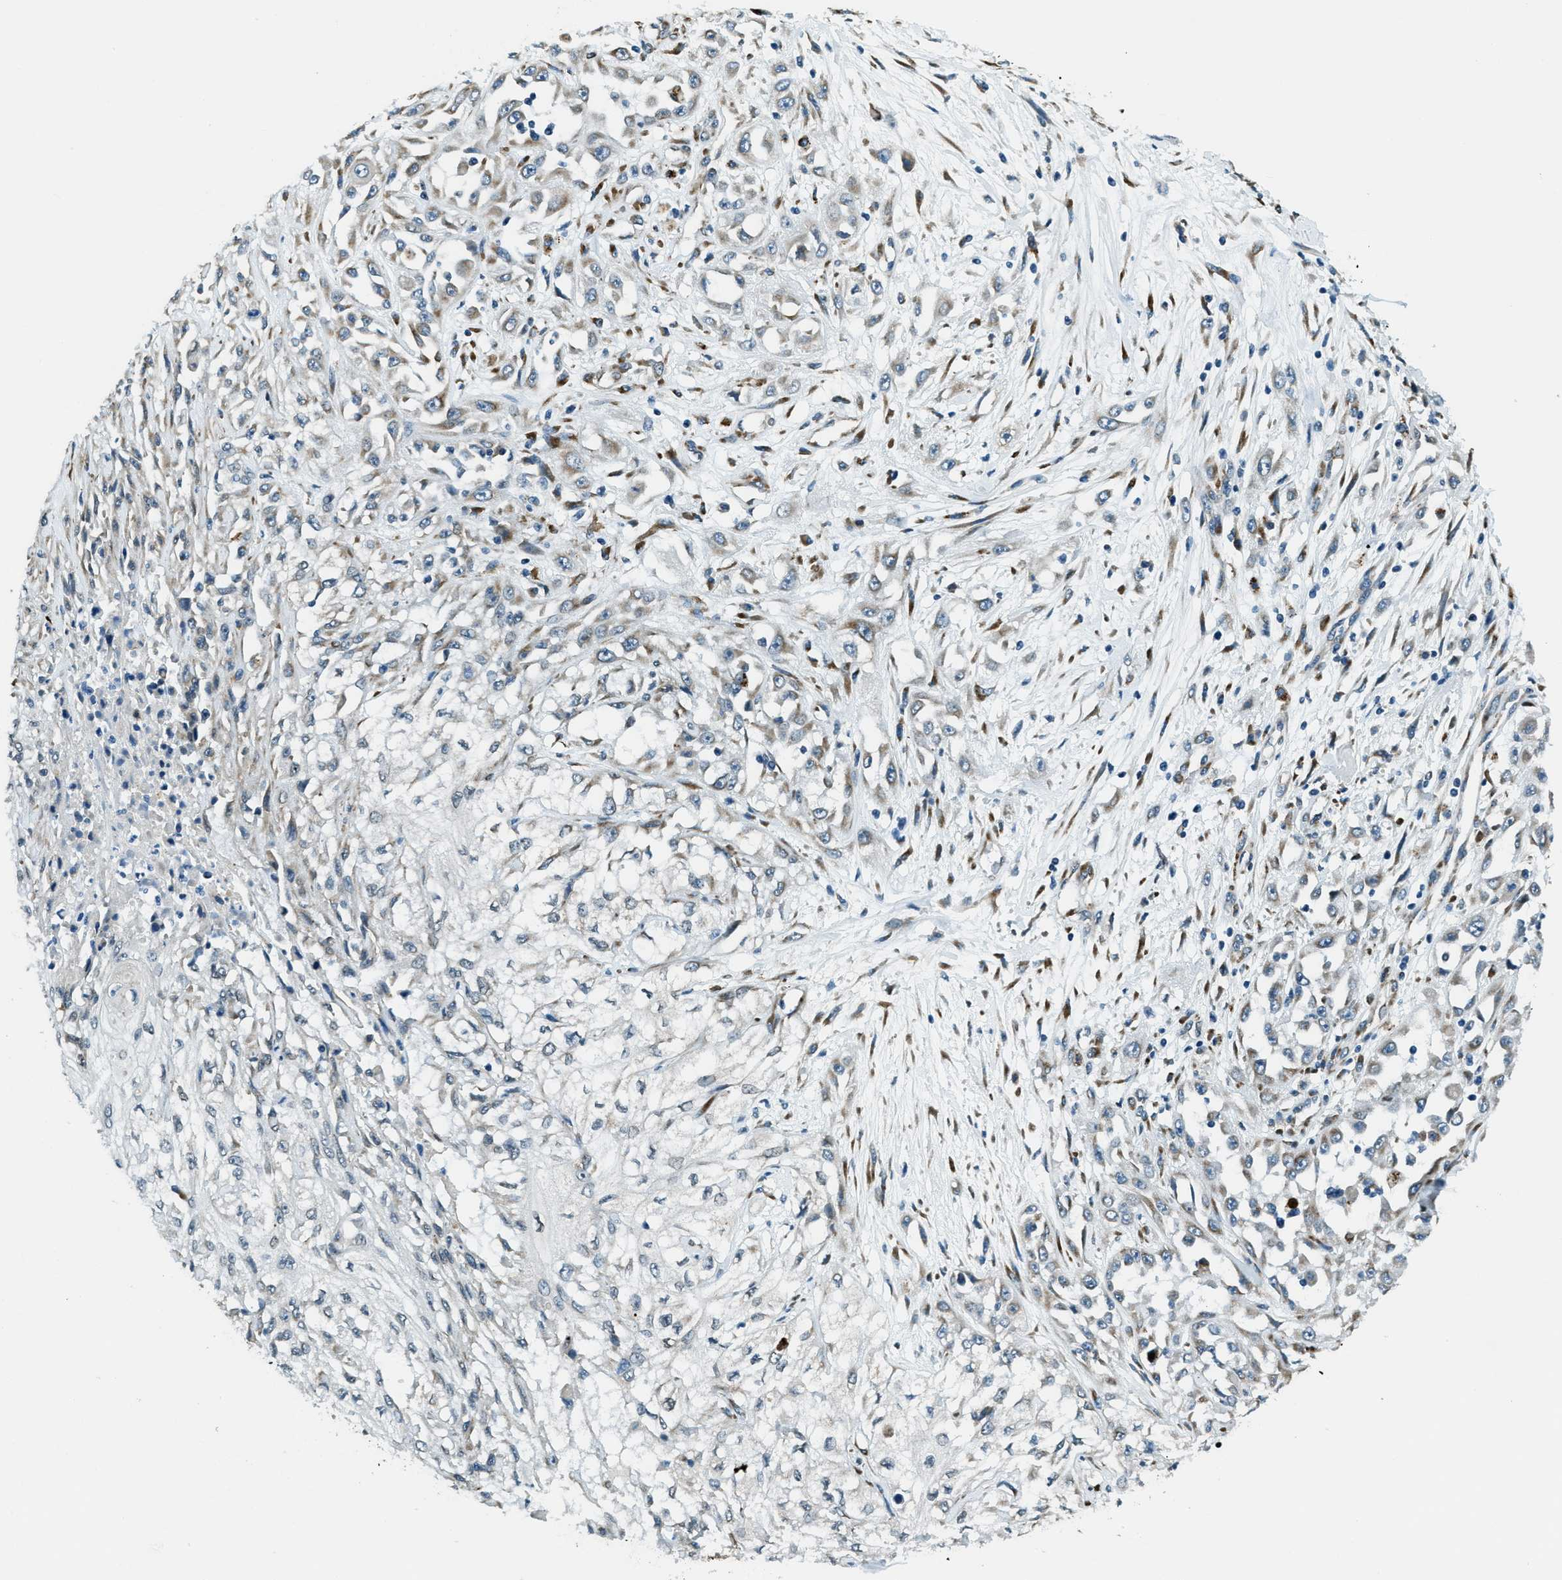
{"staining": {"intensity": "moderate", "quantity": "<25%", "location": "cytoplasmic/membranous"}, "tissue": "skin cancer", "cell_type": "Tumor cells", "image_type": "cancer", "snomed": [{"axis": "morphology", "description": "Squamous cell carcinoma, NOS"}, {"axis": "morphology", "description": "Squamous cell carcinoma, metastatic, NOS"}, {"axis": "topography", "description": "Skin"}, {"axis": "topography", "description": "Lymph node"}], "caption": "This is an image of IHC staining of squamous cell carcinoma (skin), which shows moderate positivity in the cytoplasmic/membranous of tumor cells.", "gene": "GINM1", "patient": {"sex": "male", "age": 75}}